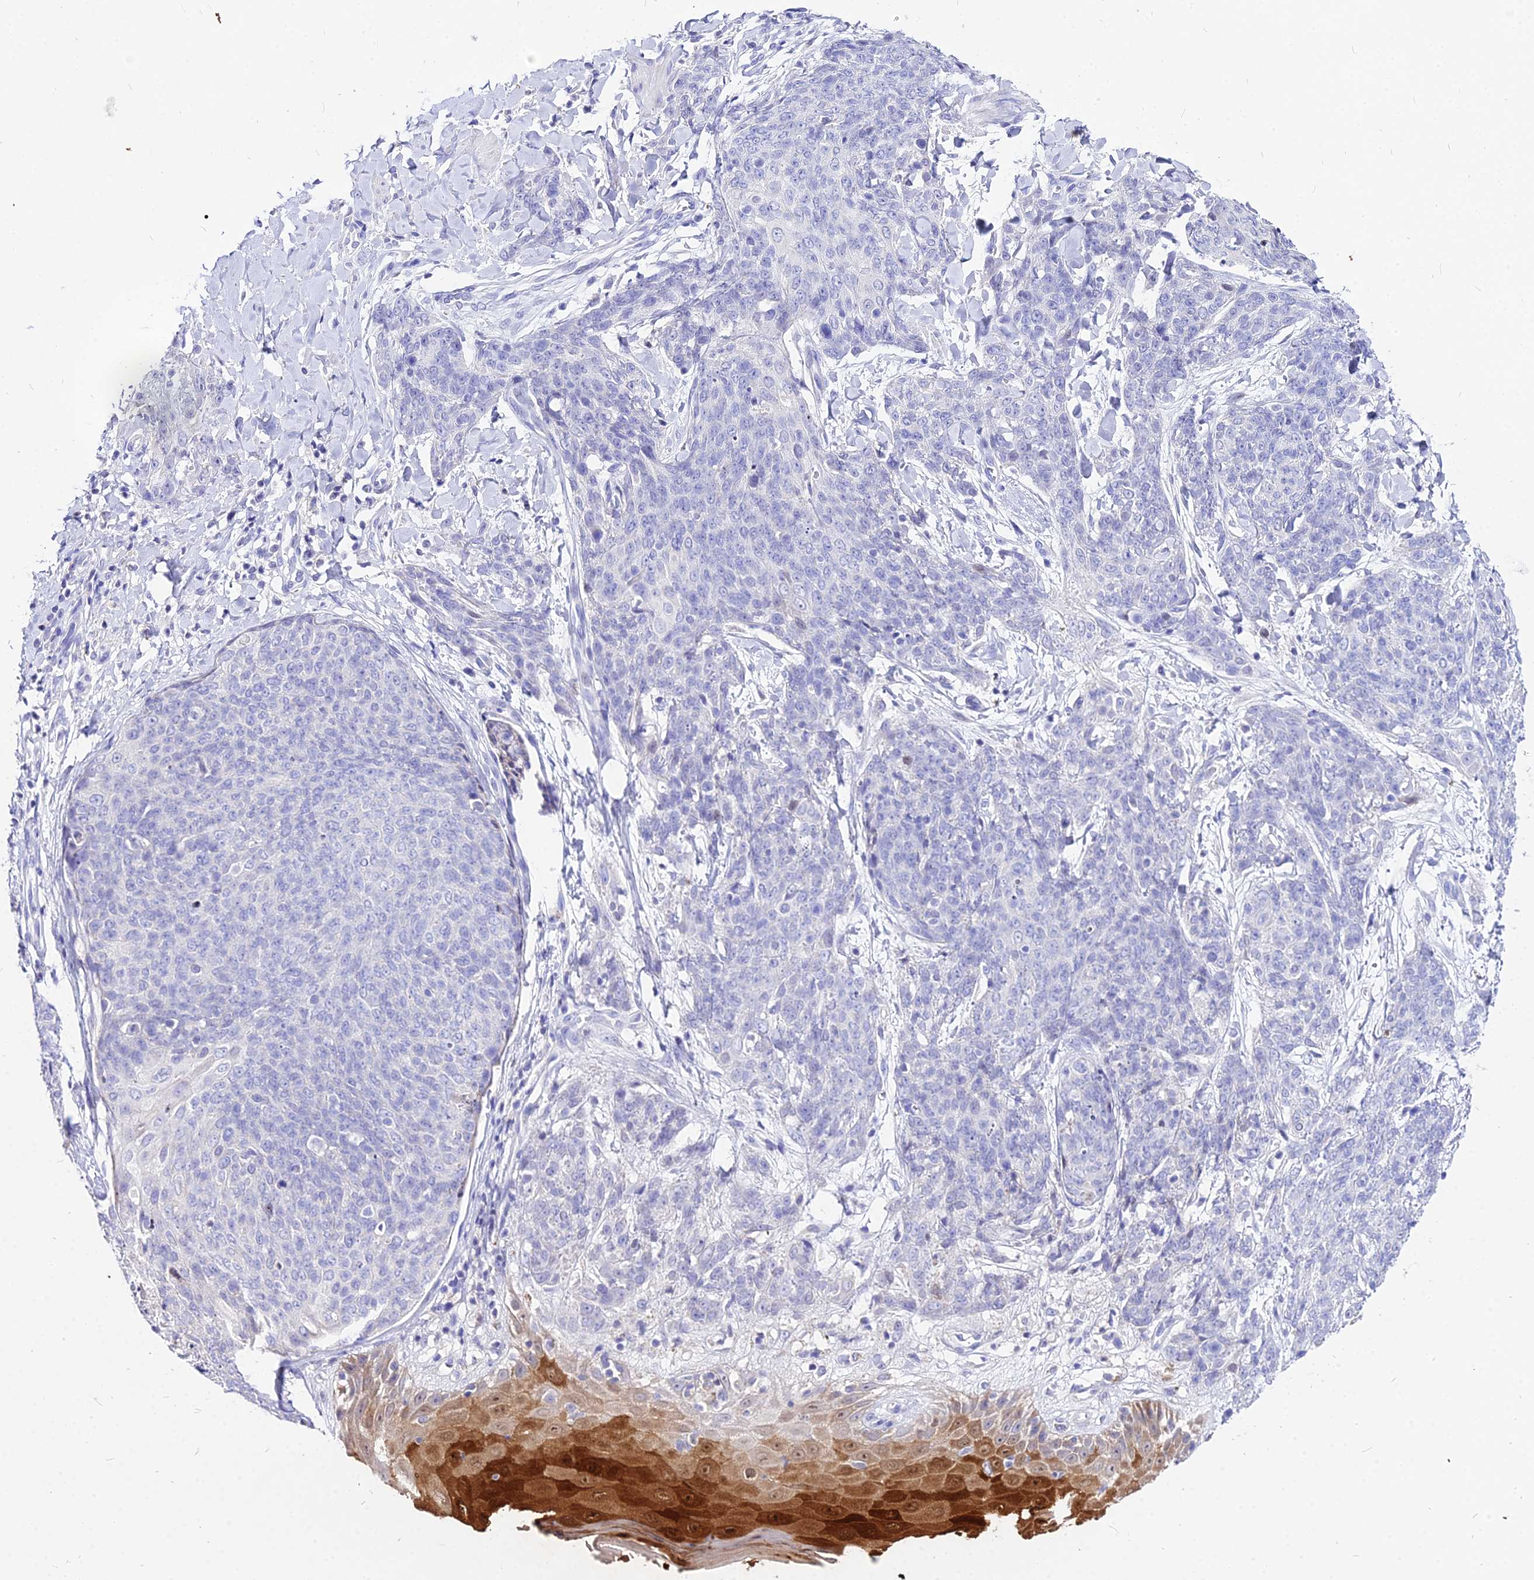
{"staining": {"intensity": "negative", "quantity": "none", "location": "none"}, "tissue": "skin cancer", "cell_type": "Tumor cells", "image_type": "cancer", "snomed": [{"axis": "morphology", "description": "Squamous cell carcinoma, NOS"}, {"axis": "topography", "description": "Skin"}, {"axis": "topography", "description": "Vulva"}], "caption": "Micrograph shows no protein expression in tumor cells of skin squamous cell carcinoma tissue. The staining was performed using DAB to visualize the protein expression in brown, while the nuclei were stained in blue with hematoxylin (Magnification: 20x).", "gene": "CARD18", "patient": {"sex": "female", "age": 85}}